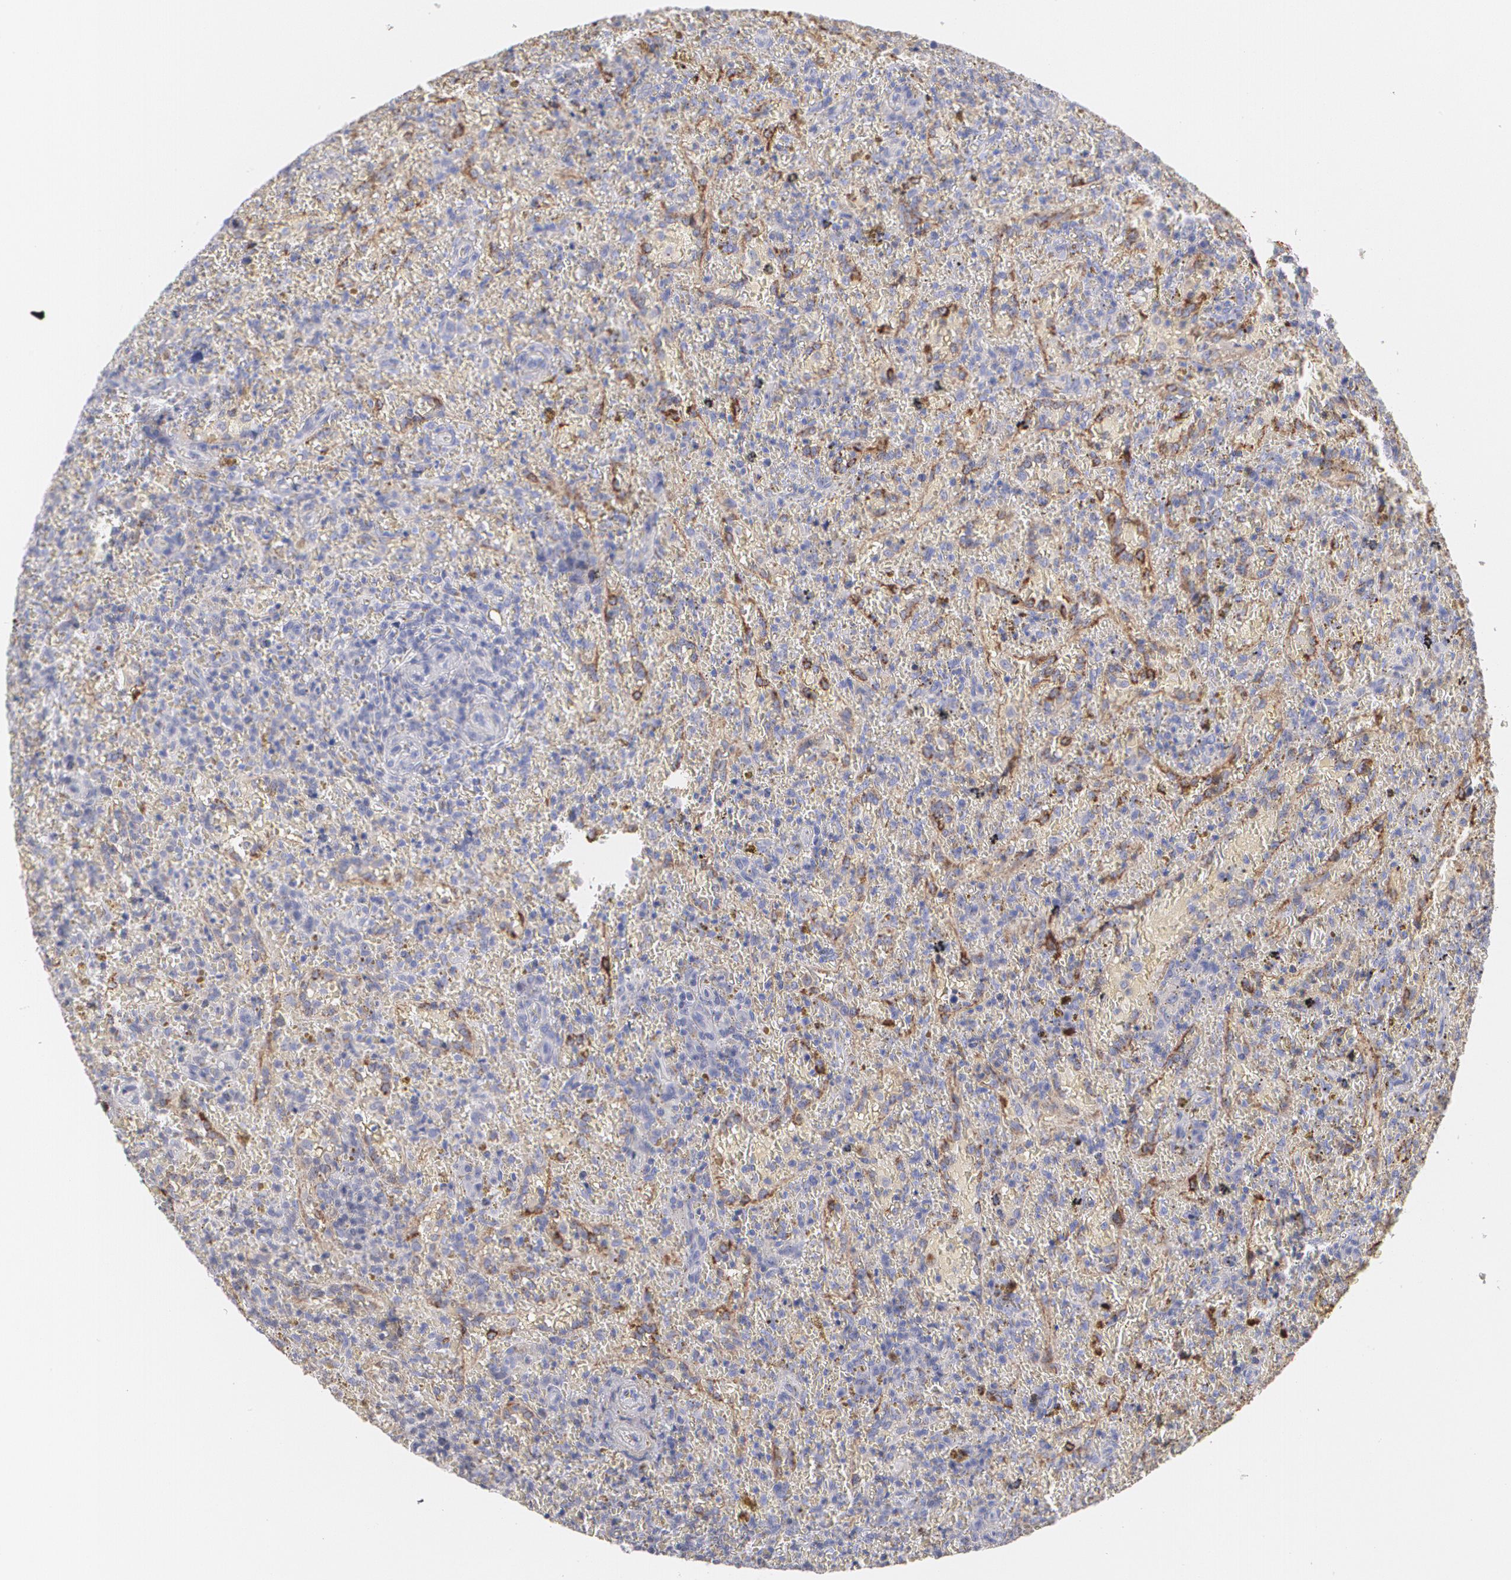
{"staining": {"intensity": "negative", "quantity": "none", "location": "none"}, "tissue": "lymphoma", "cell_type": "Tumor cells", "image_type": "cancer", "snomed": [{"axis": "morphology", "description": "Malignant lymphoma, non-Hodgkin's type, High grade"}, {"axis": "topography", "description": "Spleen"}, {"axis": "topography", "description": "Lymph node"}], "caption": "High-grade malignant lymphoma, non-Hodgkin's type stained for a protein using immunohistochemistry (IHC) reveals no staining tumor cells.", "gene": "SERPINA1", "patient": {"sex": "female", "age": 70}}